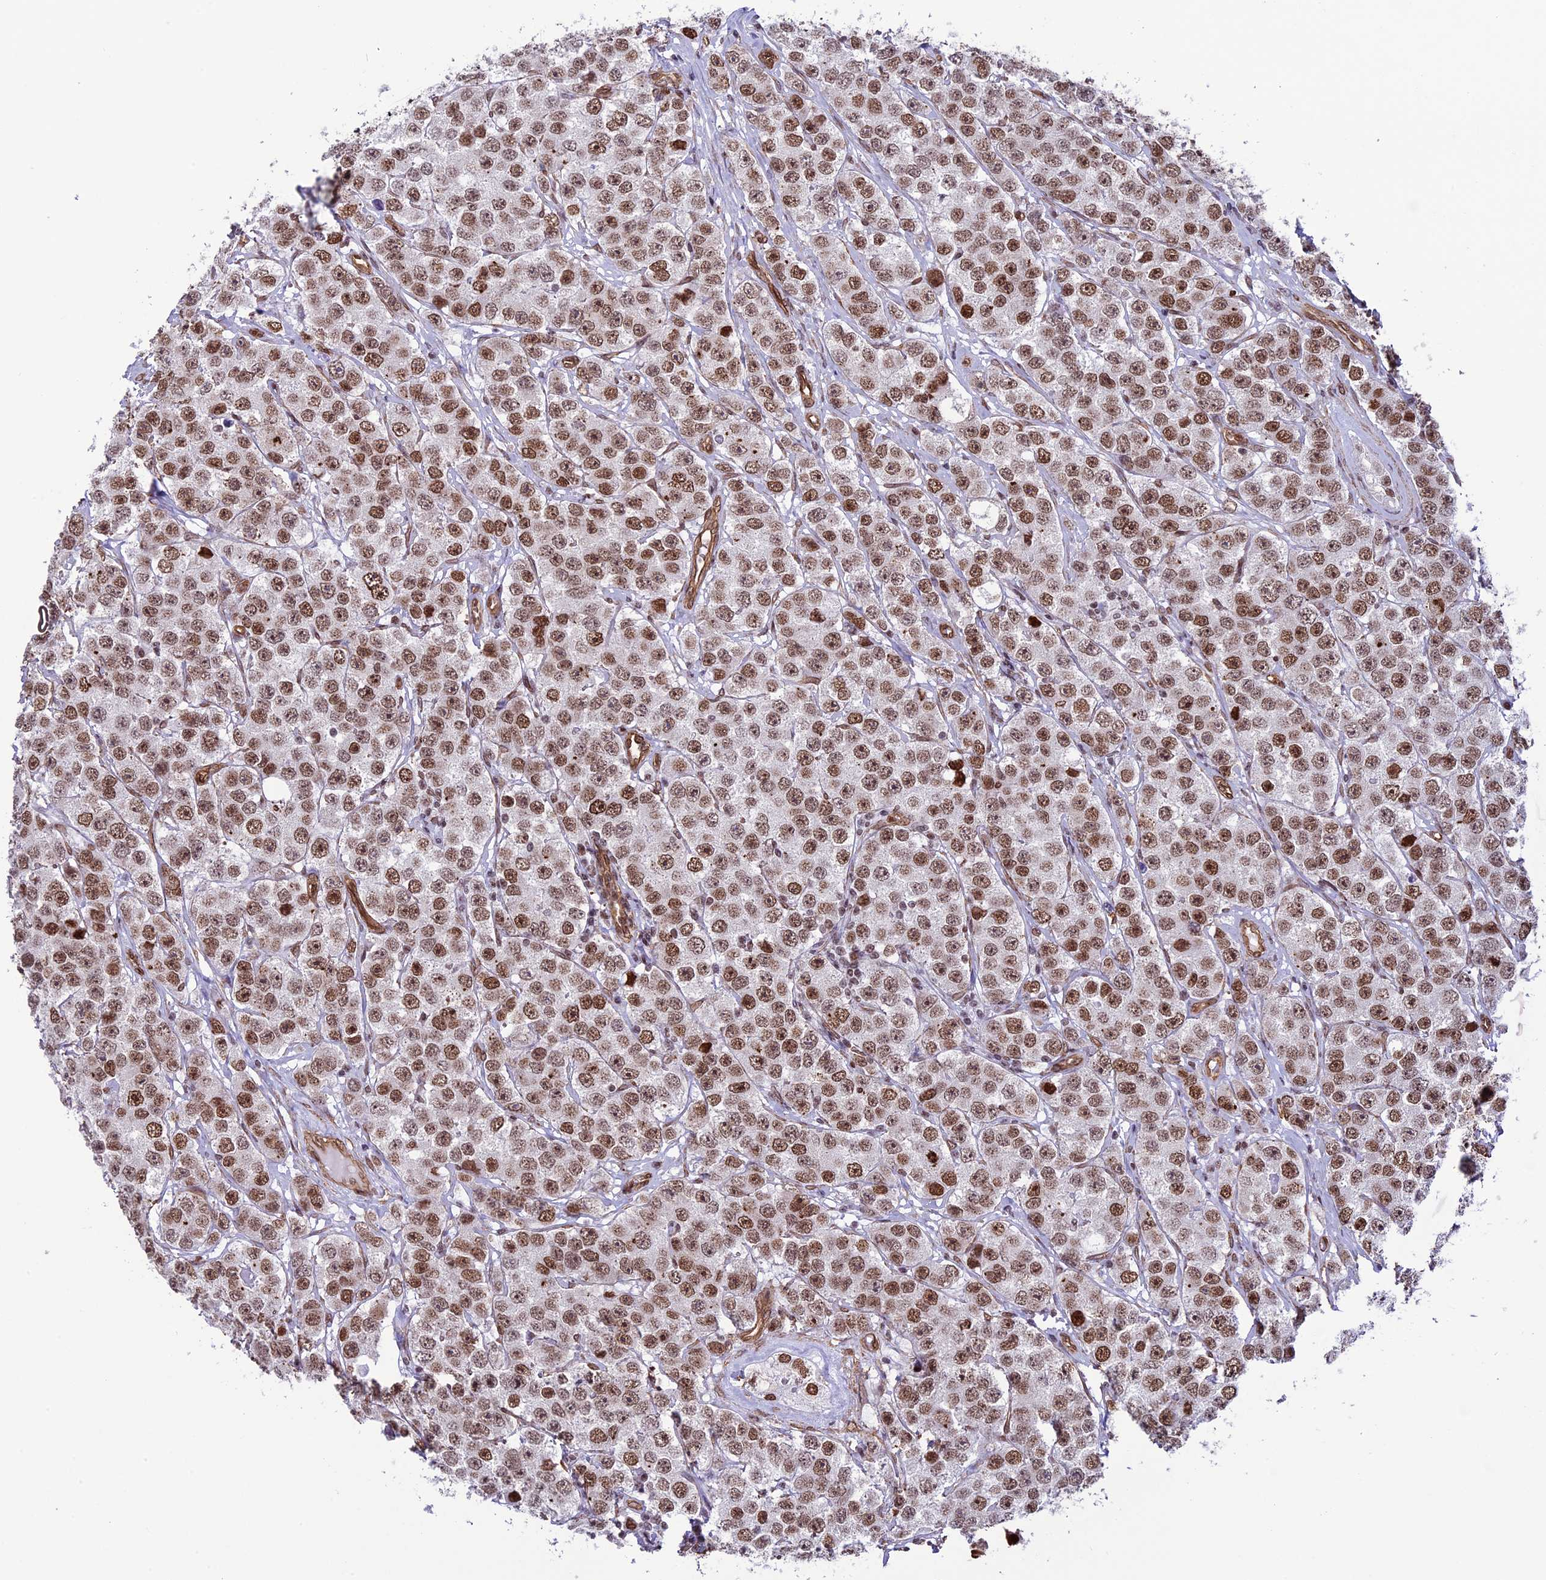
{"staining": {"intensity": "moderate", "quantity": ">75%", "location": "nuclear"}, "tissue": "testis cancer", "cell_type": "Tumor cells", "image_type": "cancer", "snomed": [{"axis": "morphology", "description": "Seminoma, NOS"}, {"axis": "topography", "description": "Testis"}], "caption": "Protein staining demonstrates moderate nuclear expression in approximately >75% of tumor cells in testis seminoma. Using DAB (brown) and hematoxylin (blue) stains, captured at high magnification using brightfield microscopy.", "gene": "MPHOSPH8", "patient": {"sex": "male", "age": 28}}